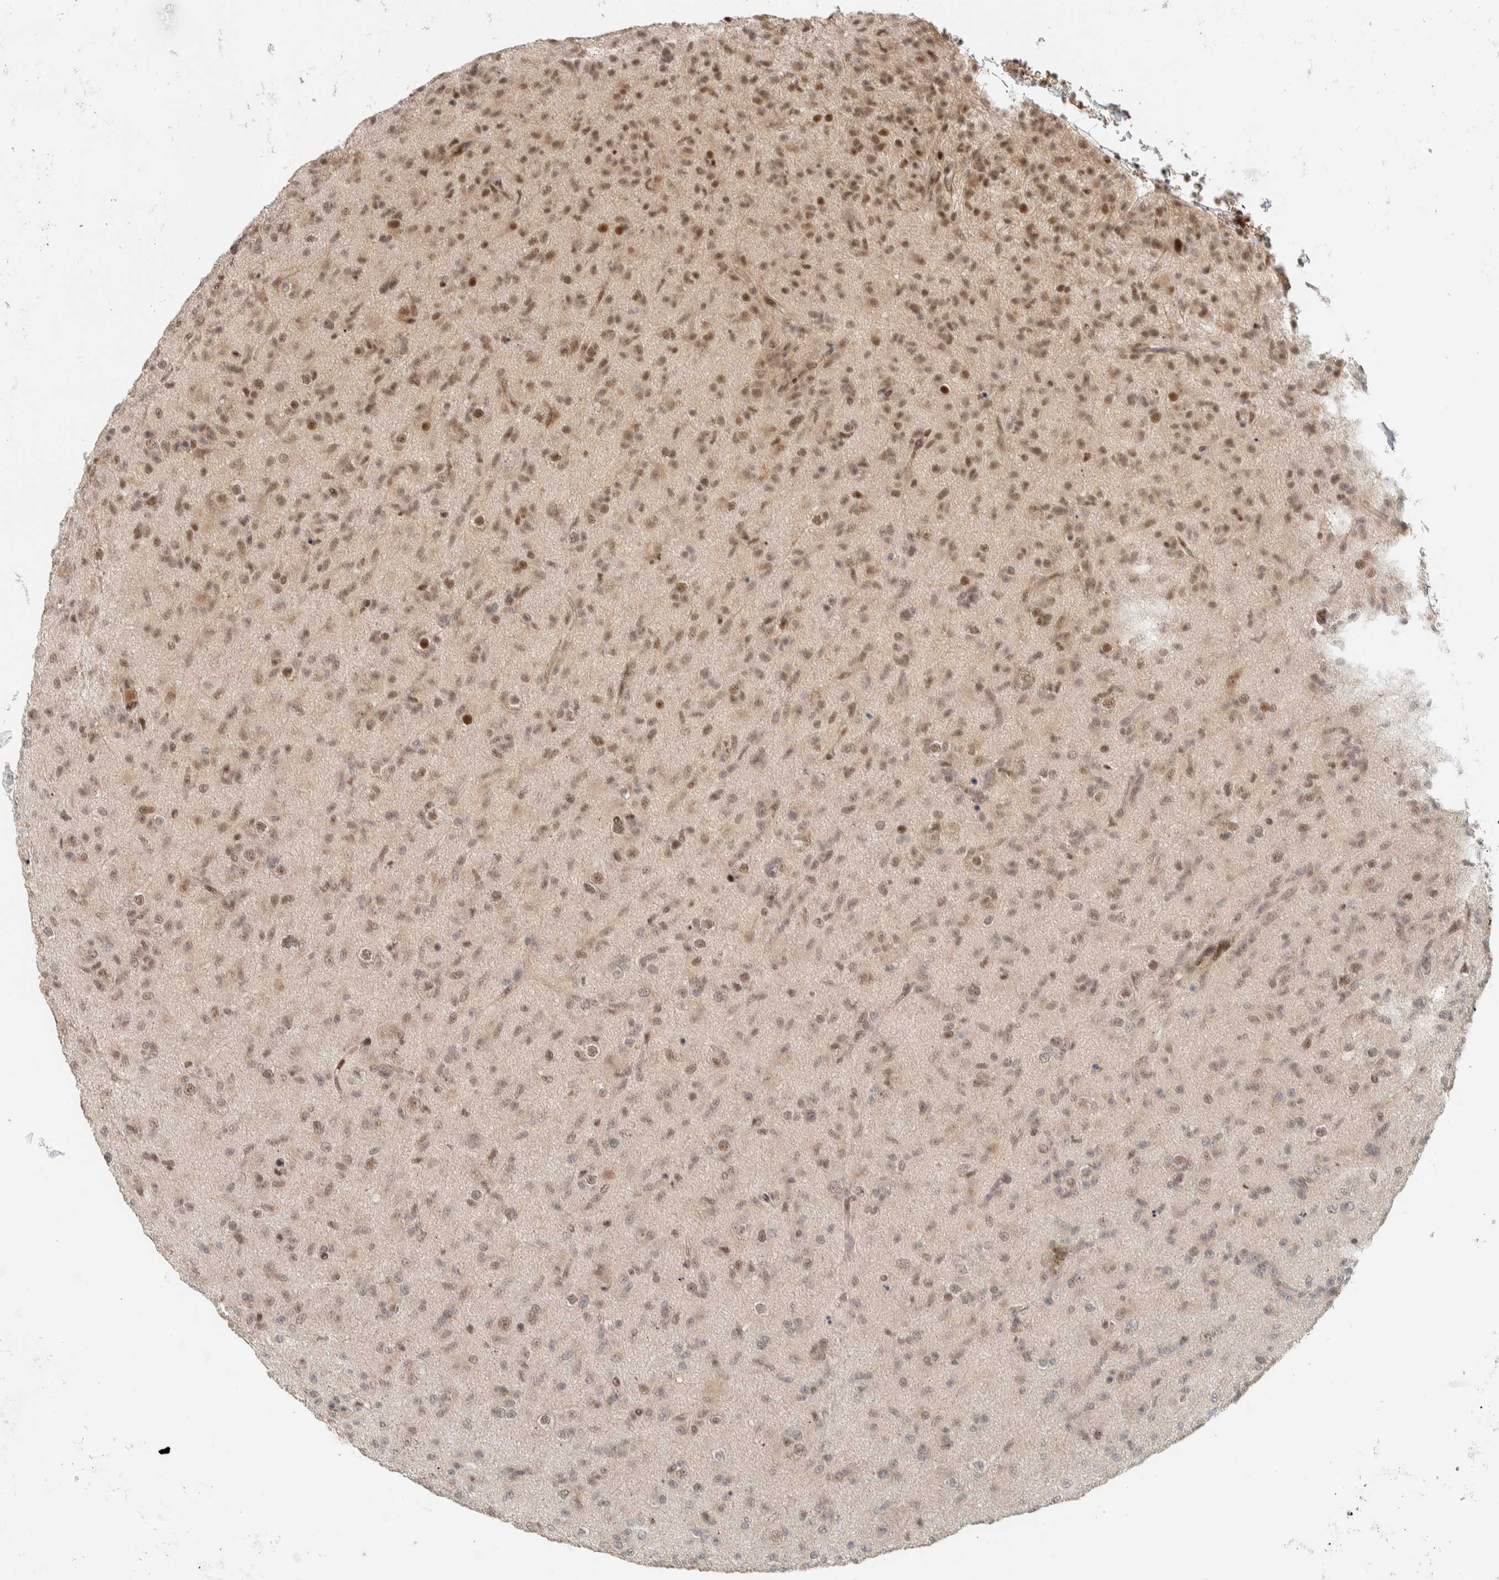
{"staining": {"intensity": "moderate", "quantity": "25%-75%", "location": "nuclear"}, "tissue": "glioma", "cell_type": "Tumor cells", "image_type": "cancer", "snomed": [{"axis": "morphology", "description": "Glioma, malignant, Low grade"}, {"axis": "topography", "description": "Brain"}], "caption": "Low-grade glioma (malignant) tissue demonstrates moderate nuclear expression in approximately 25%-75% of tumor cells", "gene": "ZBTB2", "patient": {"sex": "male", "age": 65}}